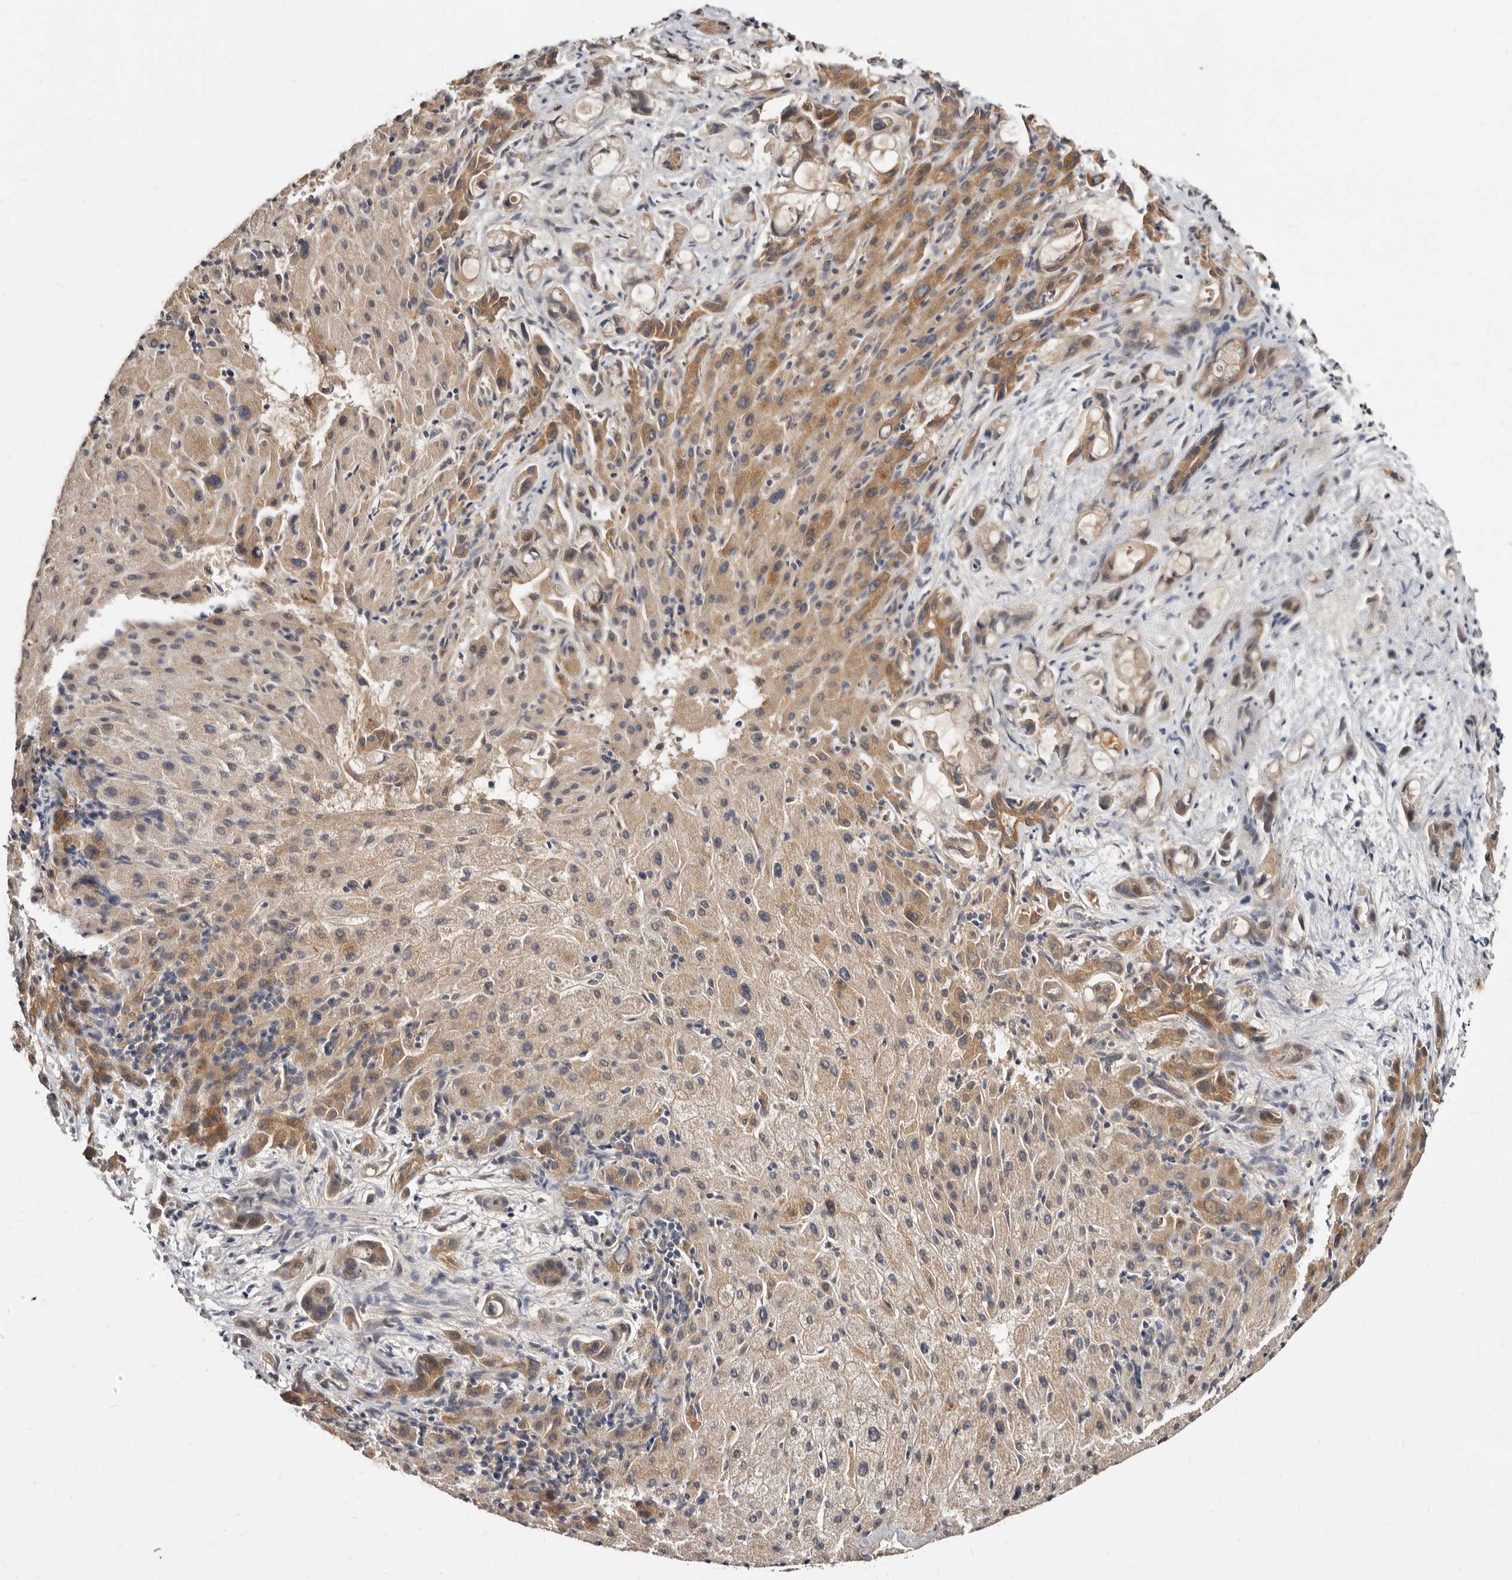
{"staining": {"intensity": "weak", "quantity": ">75%", "location": "cytoplasmic/membranous"}, "tissue": "liver cancer", "cell_type": "Tumor cells", "image_type": "cancer", "snomed": [{"axis": "morphology", "description": "Cholangiocarcinoma"}, {"axis": "topography", "description": "Liver"}], "caption": "Tumor cells display weak cytoplasmic/membranous staining in approximately >75% of cells in liver cancer. The staining was performed using DAB (3,3'-diaminobenzidine) to visualize the protein expression in brown, while the nuclei were stained in blue with hematoxylin (Magnification: 20x).", "gene": "TC2N", "patient": {"sex": "female", "age": 72}}